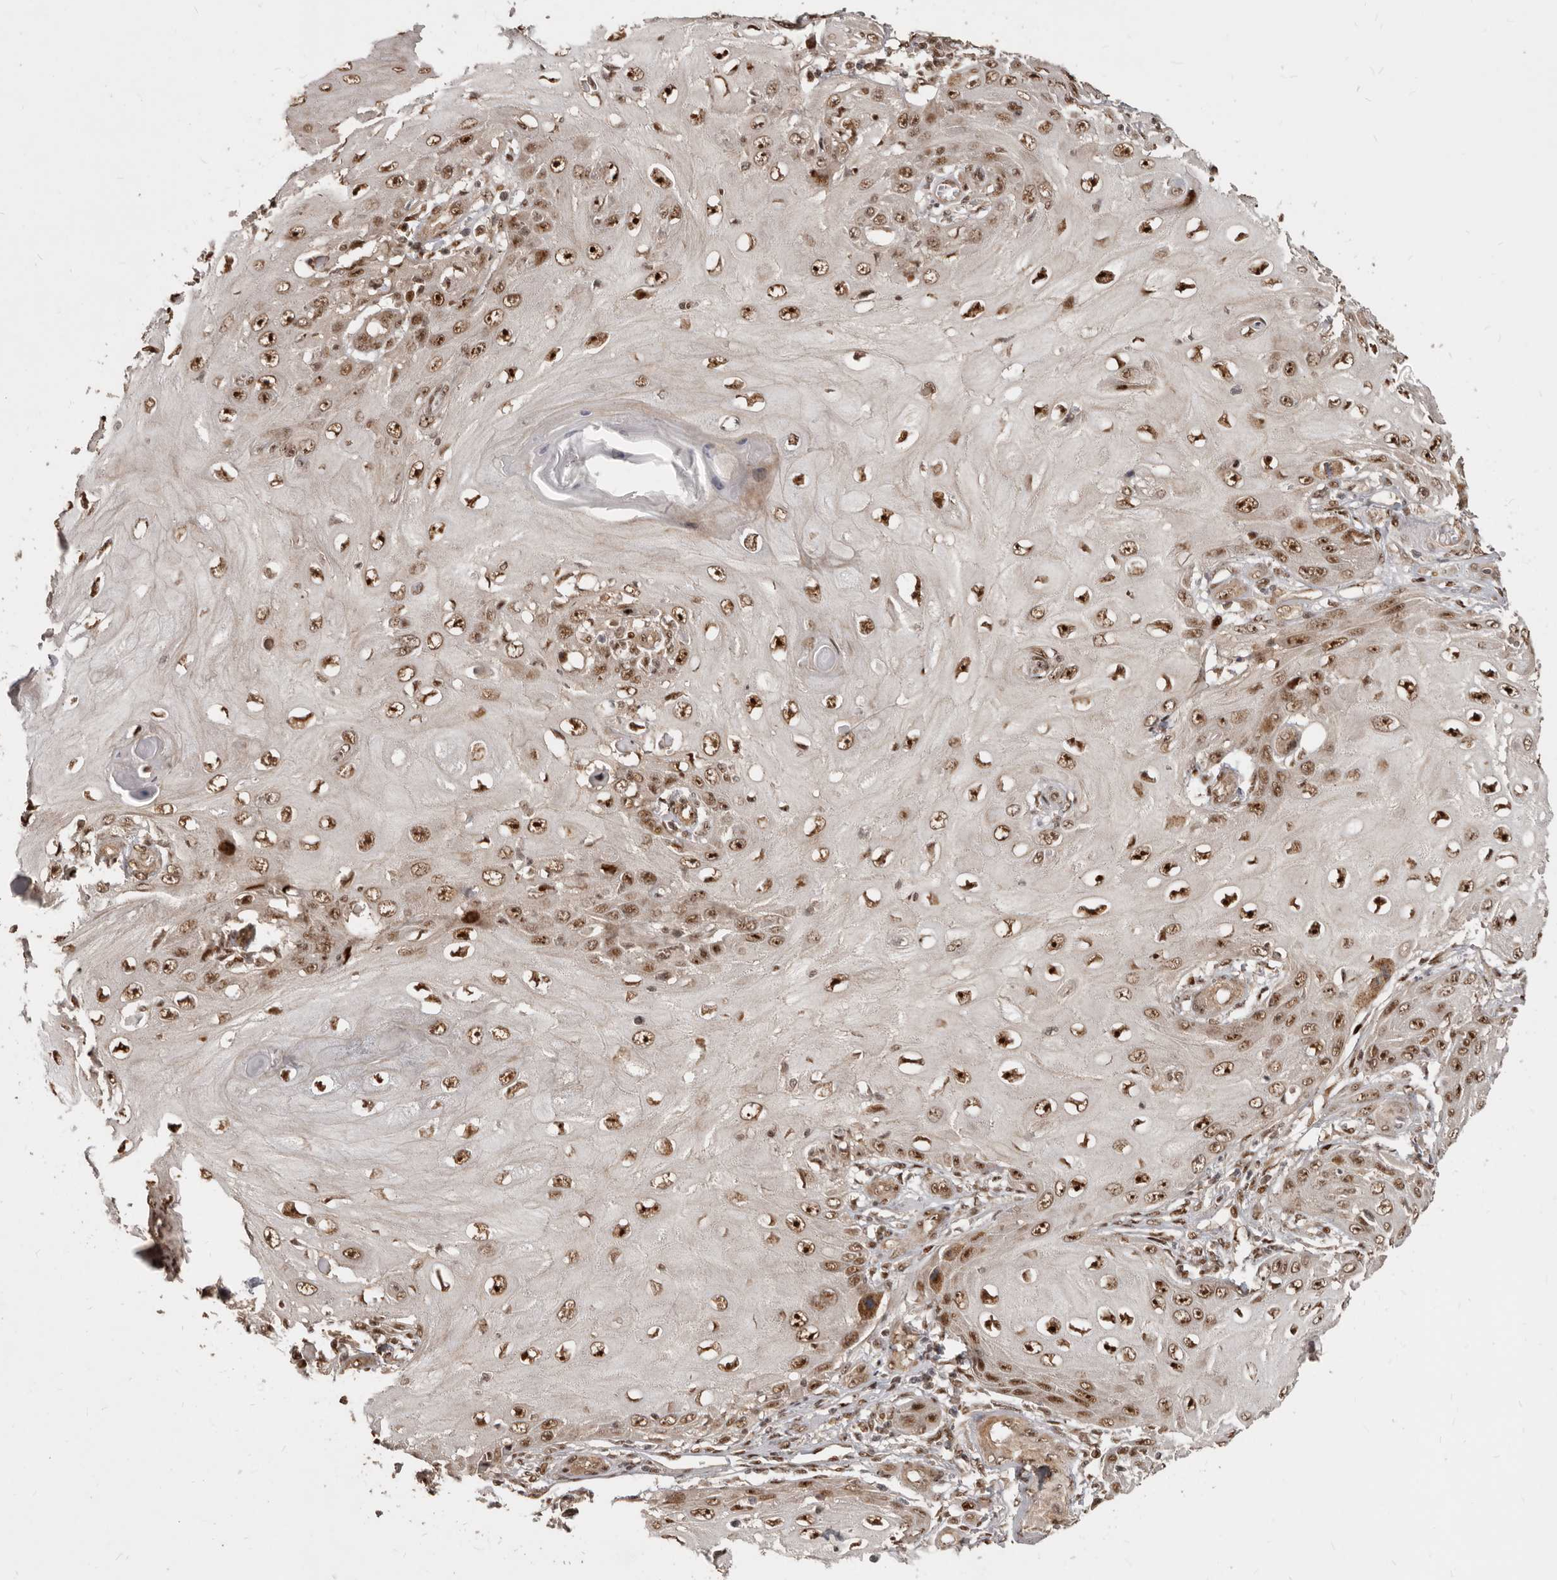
{"staining": {"intensity": "moderate", "quantity": ">75%", "location": "nuclear"}, "tissue": "skin cancer", "cell_type": "Tumor cells", "image_type": "cancer", "snomed": [{"axis": "morphology", "description": "Squamous cell carcinoma, NOS"}, {"axis": "topography", "description": "Skin"}], "caption": "A histopathology image showing moderate nuclear expression in approximately >75% of tumor cells in skin cancer, as visualized by brown immunohistochemical staining.", "gene": "GPBP1L1", "patient": {"sex": "female", "age": 73}}